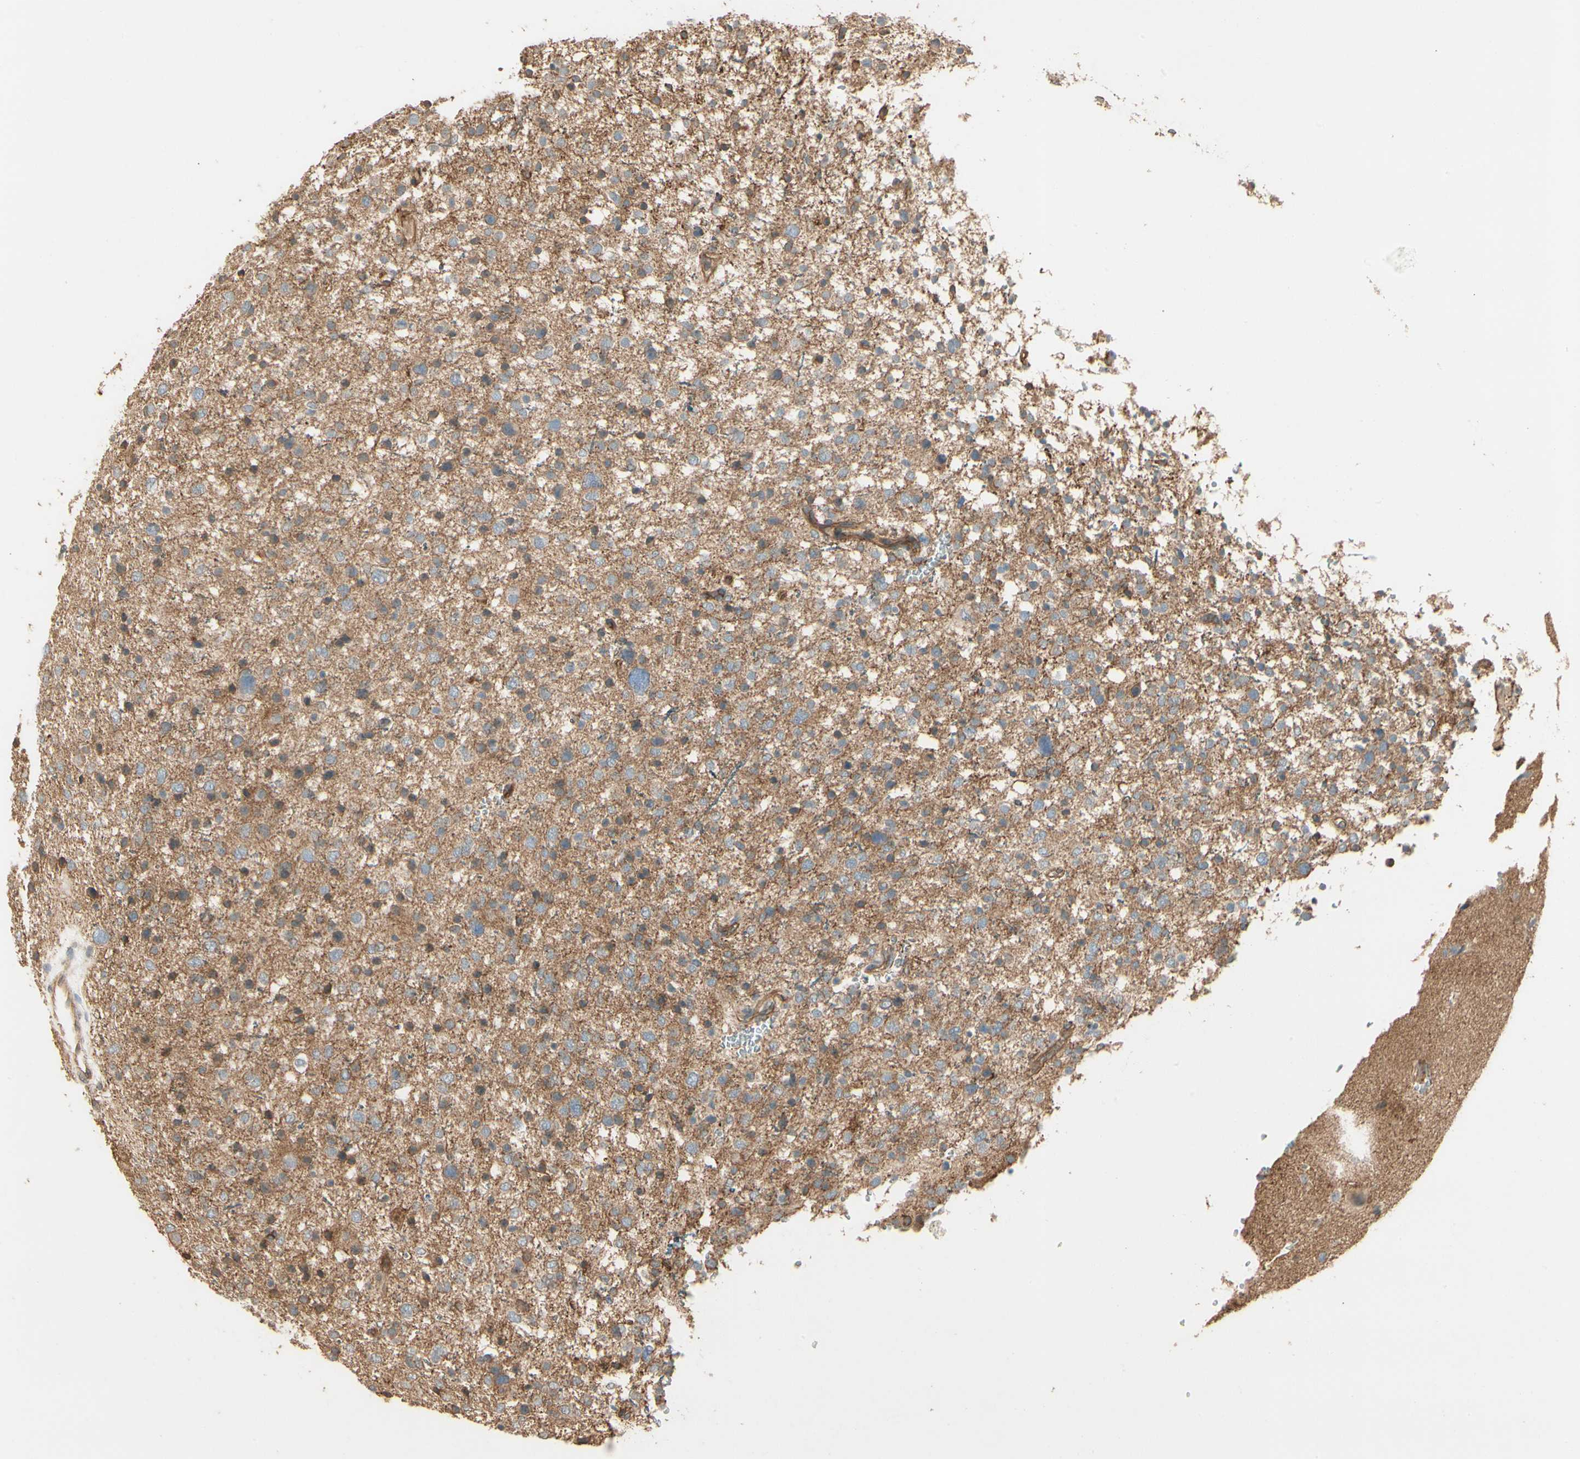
{"staining": {"intensity": "weak", "quantity": "<25%", "location": "cytoplasmic/membranous"}, "tissue": "glioma", "cell_type": "Tumor cells", "image_type": "cancer", "snomed": [{"axis": "morphology", "description": "Glioma, malignant, Low grade"}, {"axis": "topography", "description": "Brain"}], "caption": "This is an immunohistochemistry histopathology image of human glioma. There is no staining in tumor cells.", "gene": "RNF180", "patient": {"sex": "female", "age": 37}}